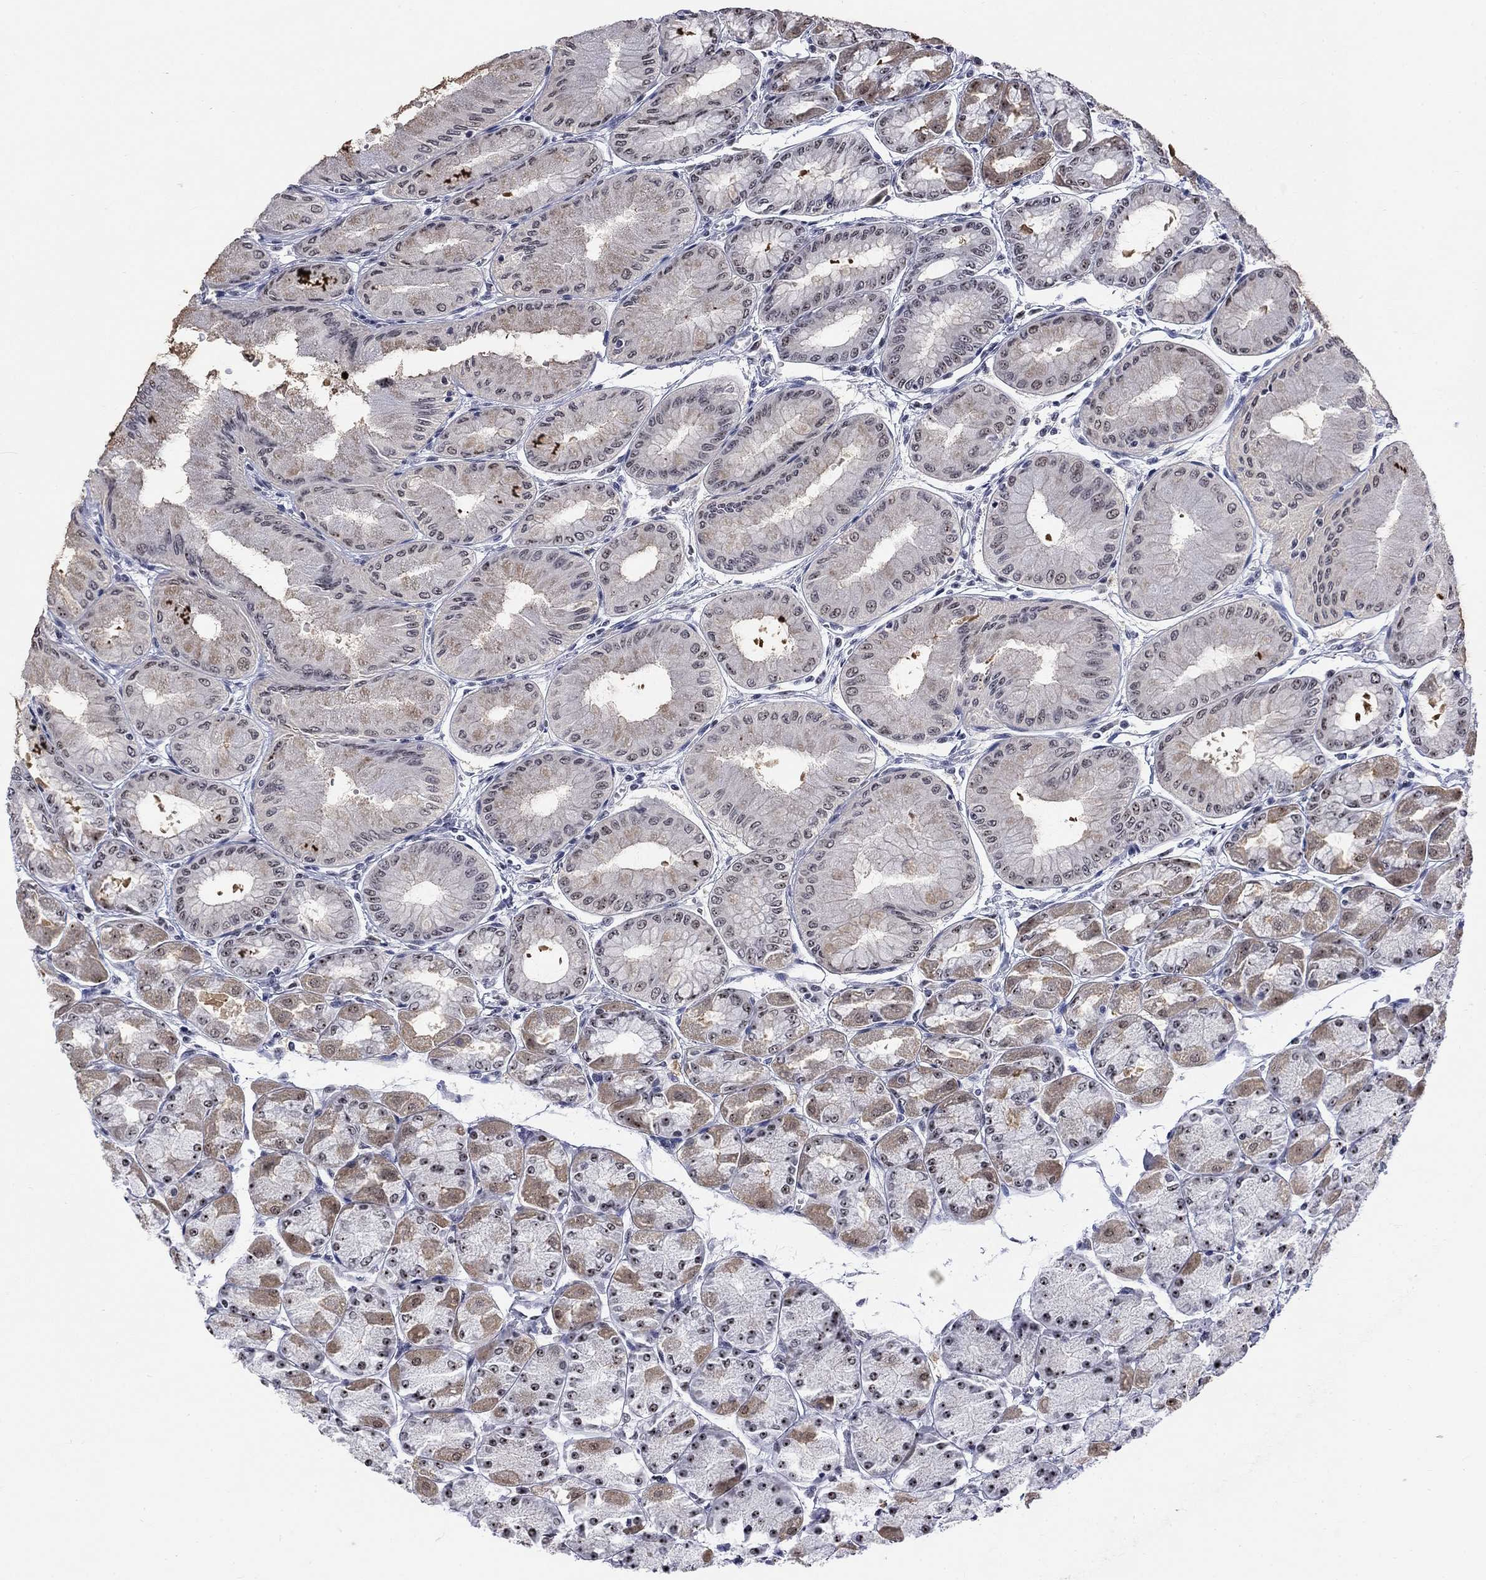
{"staining": {"intensity": "moderate", "quantity": "<25%", "location": "cytoplasmic/membranous,nuclear"}, "tissue": "stomach", "cell_type": "Glandular cells", "image_type": "normal", "snomed": [{"axis": "morphology", "description": "Normal tissue, NOS"}, {"axis": "topography", "description": "Stomach, upper"}], "caption": "Stomach stained with DAB immunohistochemistry (IHC) demonstrates low levels of moderate cytoplasmic/membranous,nuclear expression in about <25% of glandular cells.", "gene": "CSRNP3", "patient": {"sex": "male", "age": 60}}